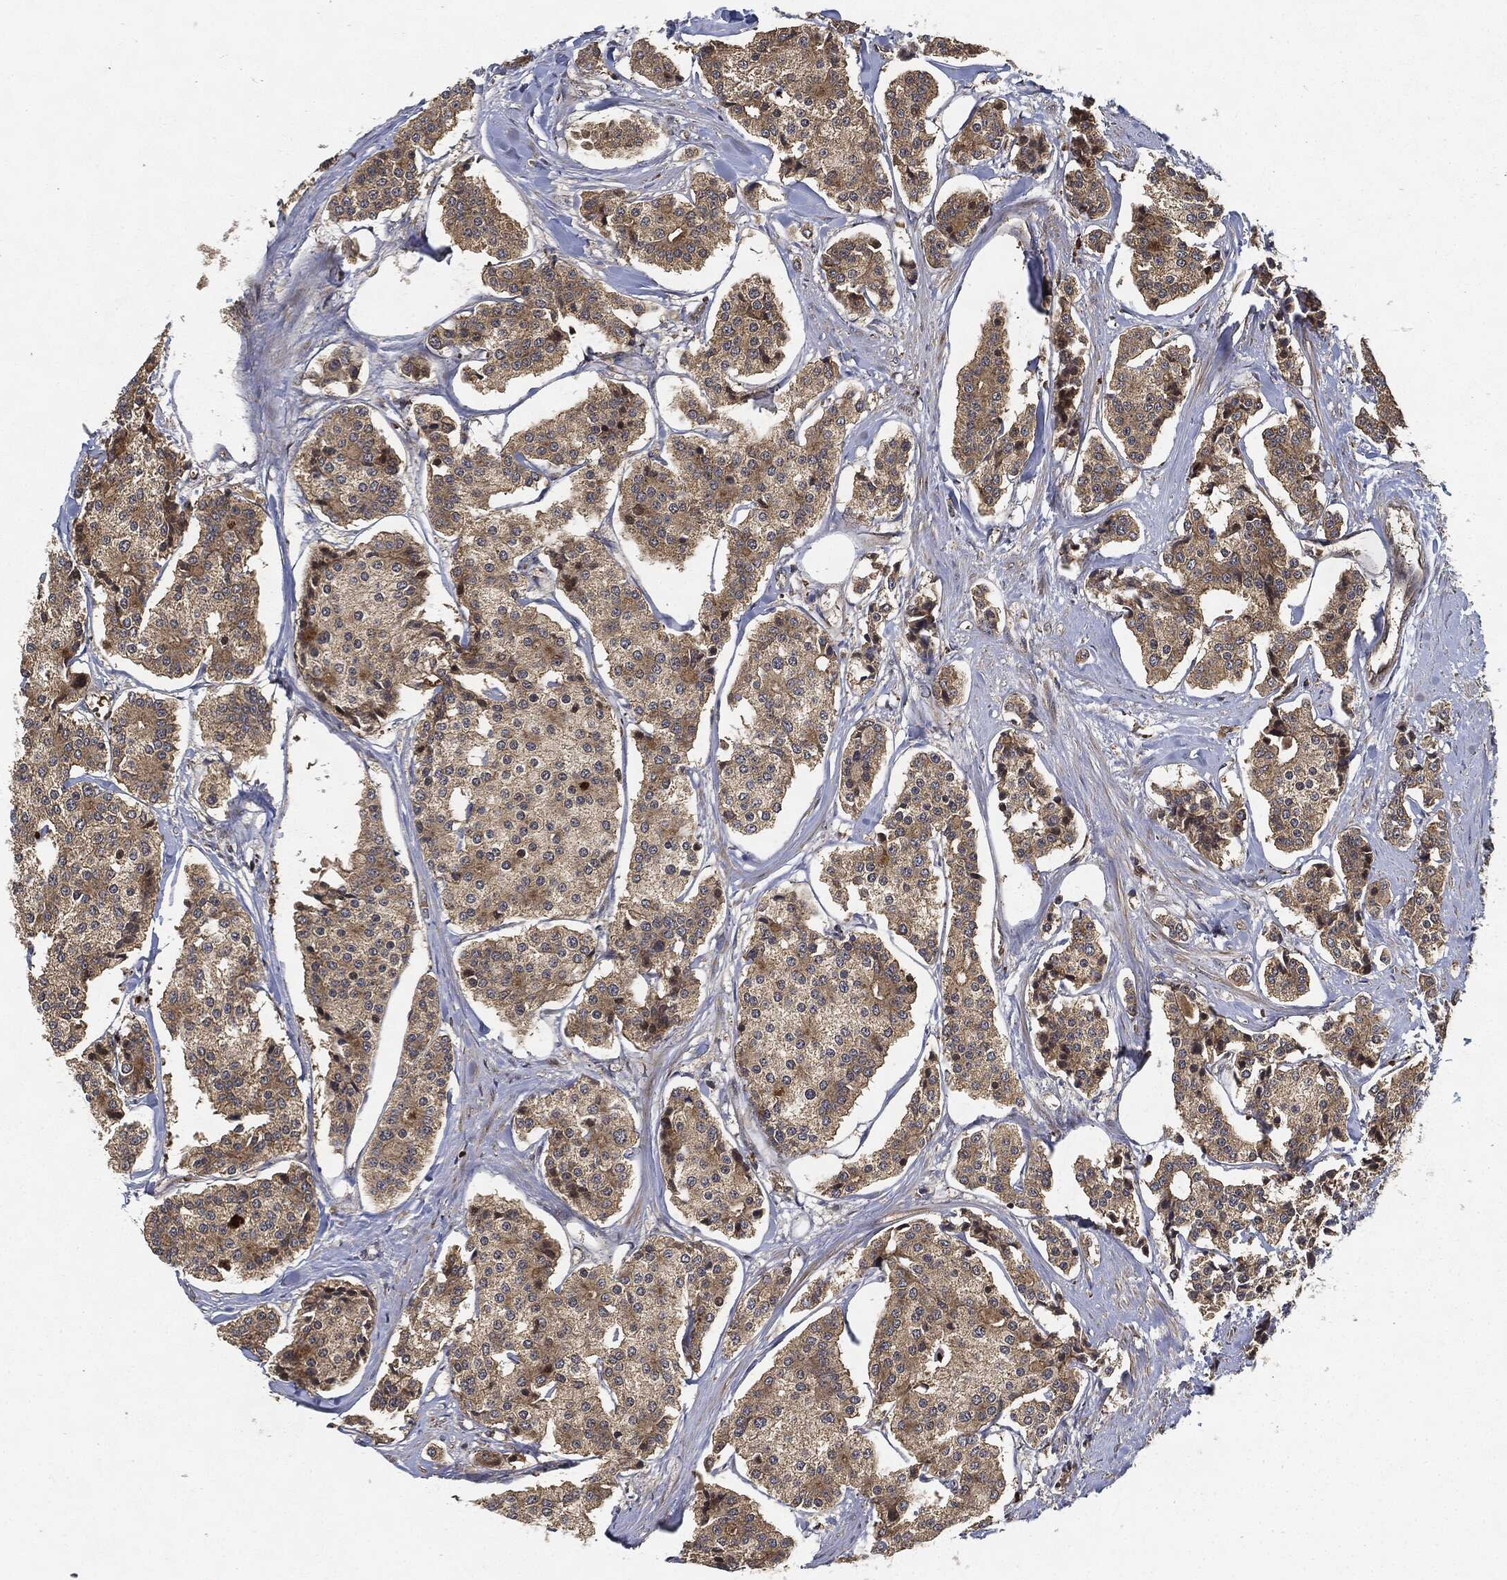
{"staining": {"intensity": "weak", "quantity": ">75%", "location": "cytoplasmic/membranous"}, "tissue": "carcinoid", "cell_type": "Tumor cells", "image_type": "cancer", "snomed": [{"axis": "morphology", "description": "Carcinoid, malignant, NOS"}, {"axis": "topography", "description": "Small intestine"}], "caption": "Carcinoid (malignant) stained with a protein marker displays weak staining in tumor cells.", "gene": "MLST8", "patient": {"sex": "female", "age": 65}}